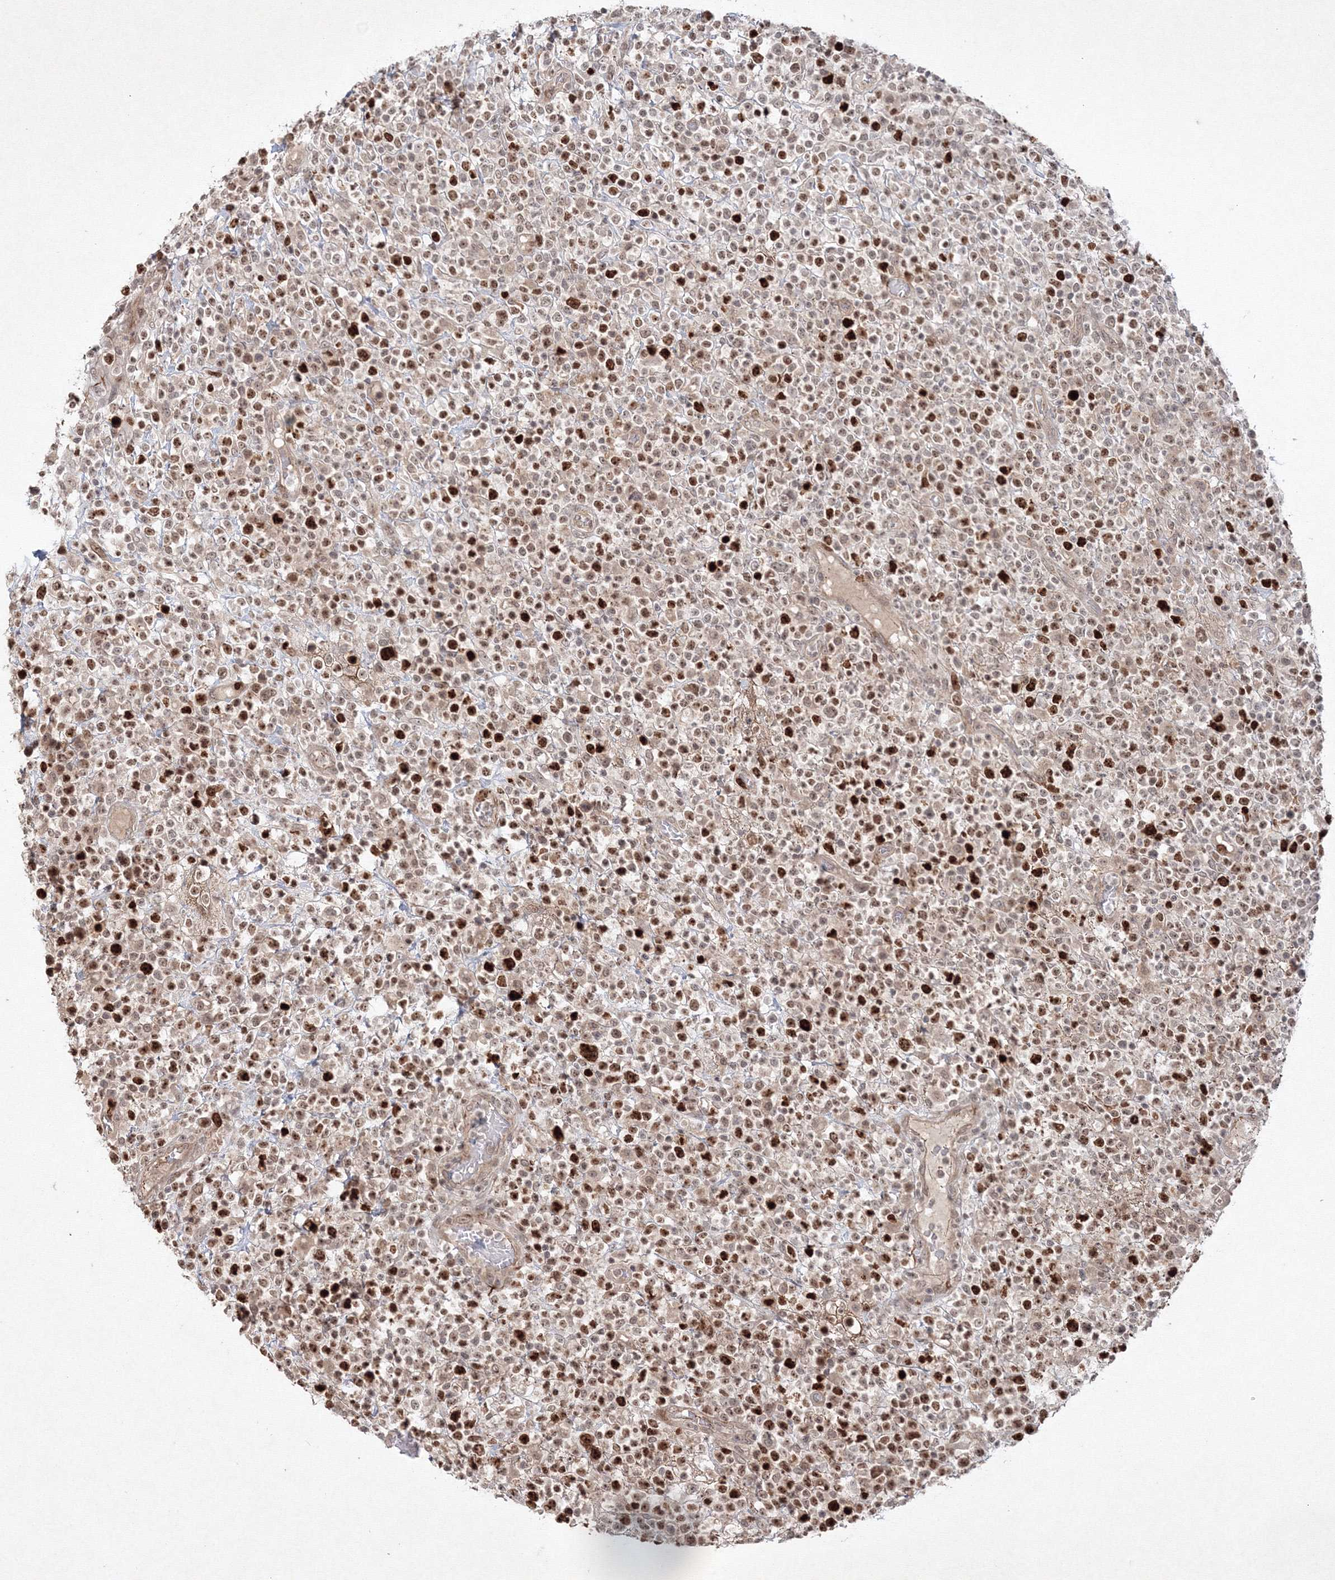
{"staining": {"intensity": "strong", "quantity": ">75%", "location": "nuclear"}, "tissue": "lymphoma", "cell_type": "Tumor cells", "image_type": "cancer", "snomed": [{"axis": "morphology", "description": "Malignant lymphoma, non-Hodgkin's type, High grade"}, {"axis": "topography", "description": "Colon"}], "caption": "The immunohistochemical stain highlights strong nuclear expression in tumor cells of lymphoma tissue.", "gene": "KIF20A", "patient": {"sex": "female", "age": 53}}